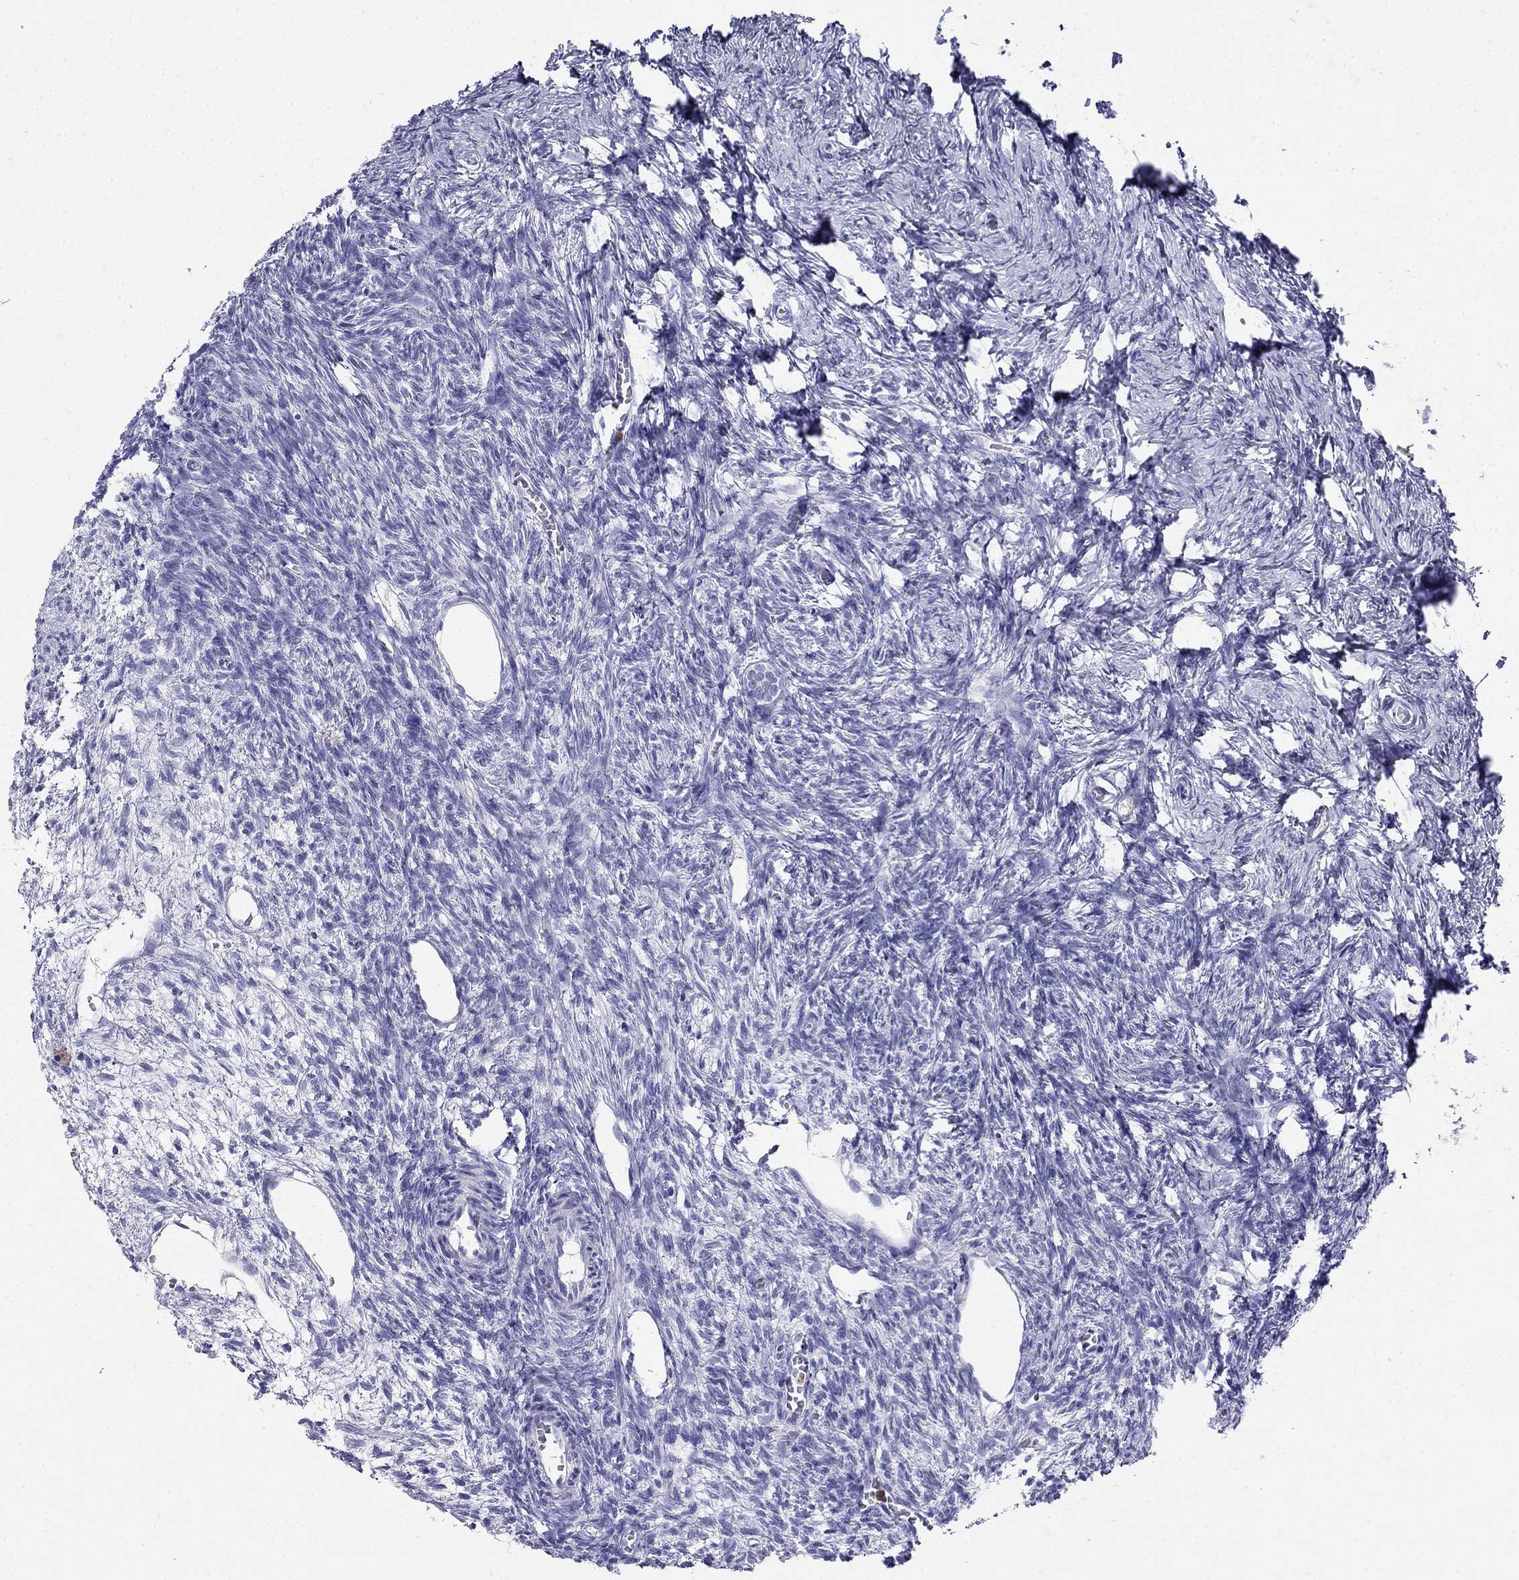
{"staining": {"intensity": "negative", "quantity": "none", "location": "none"}, "tissue": "ovary", "cell_type": "Ovarian stroma cells", "image_type": "normal", "snomed": [{"axis": "morphology", "description": "Normal tissue, NOS"}, {"axis": "topography", "description": "Ovary"}], "caption": "Ovarian stroma cells show no significant staining in benign ovary. (Stains: DAB immunohistochemistry with hematoxylin counter stain, Microscopy: brightfield microscopy at high magnification).", "gene": "PPP1R36", "patient": {"sex": "female", "age": 27}}